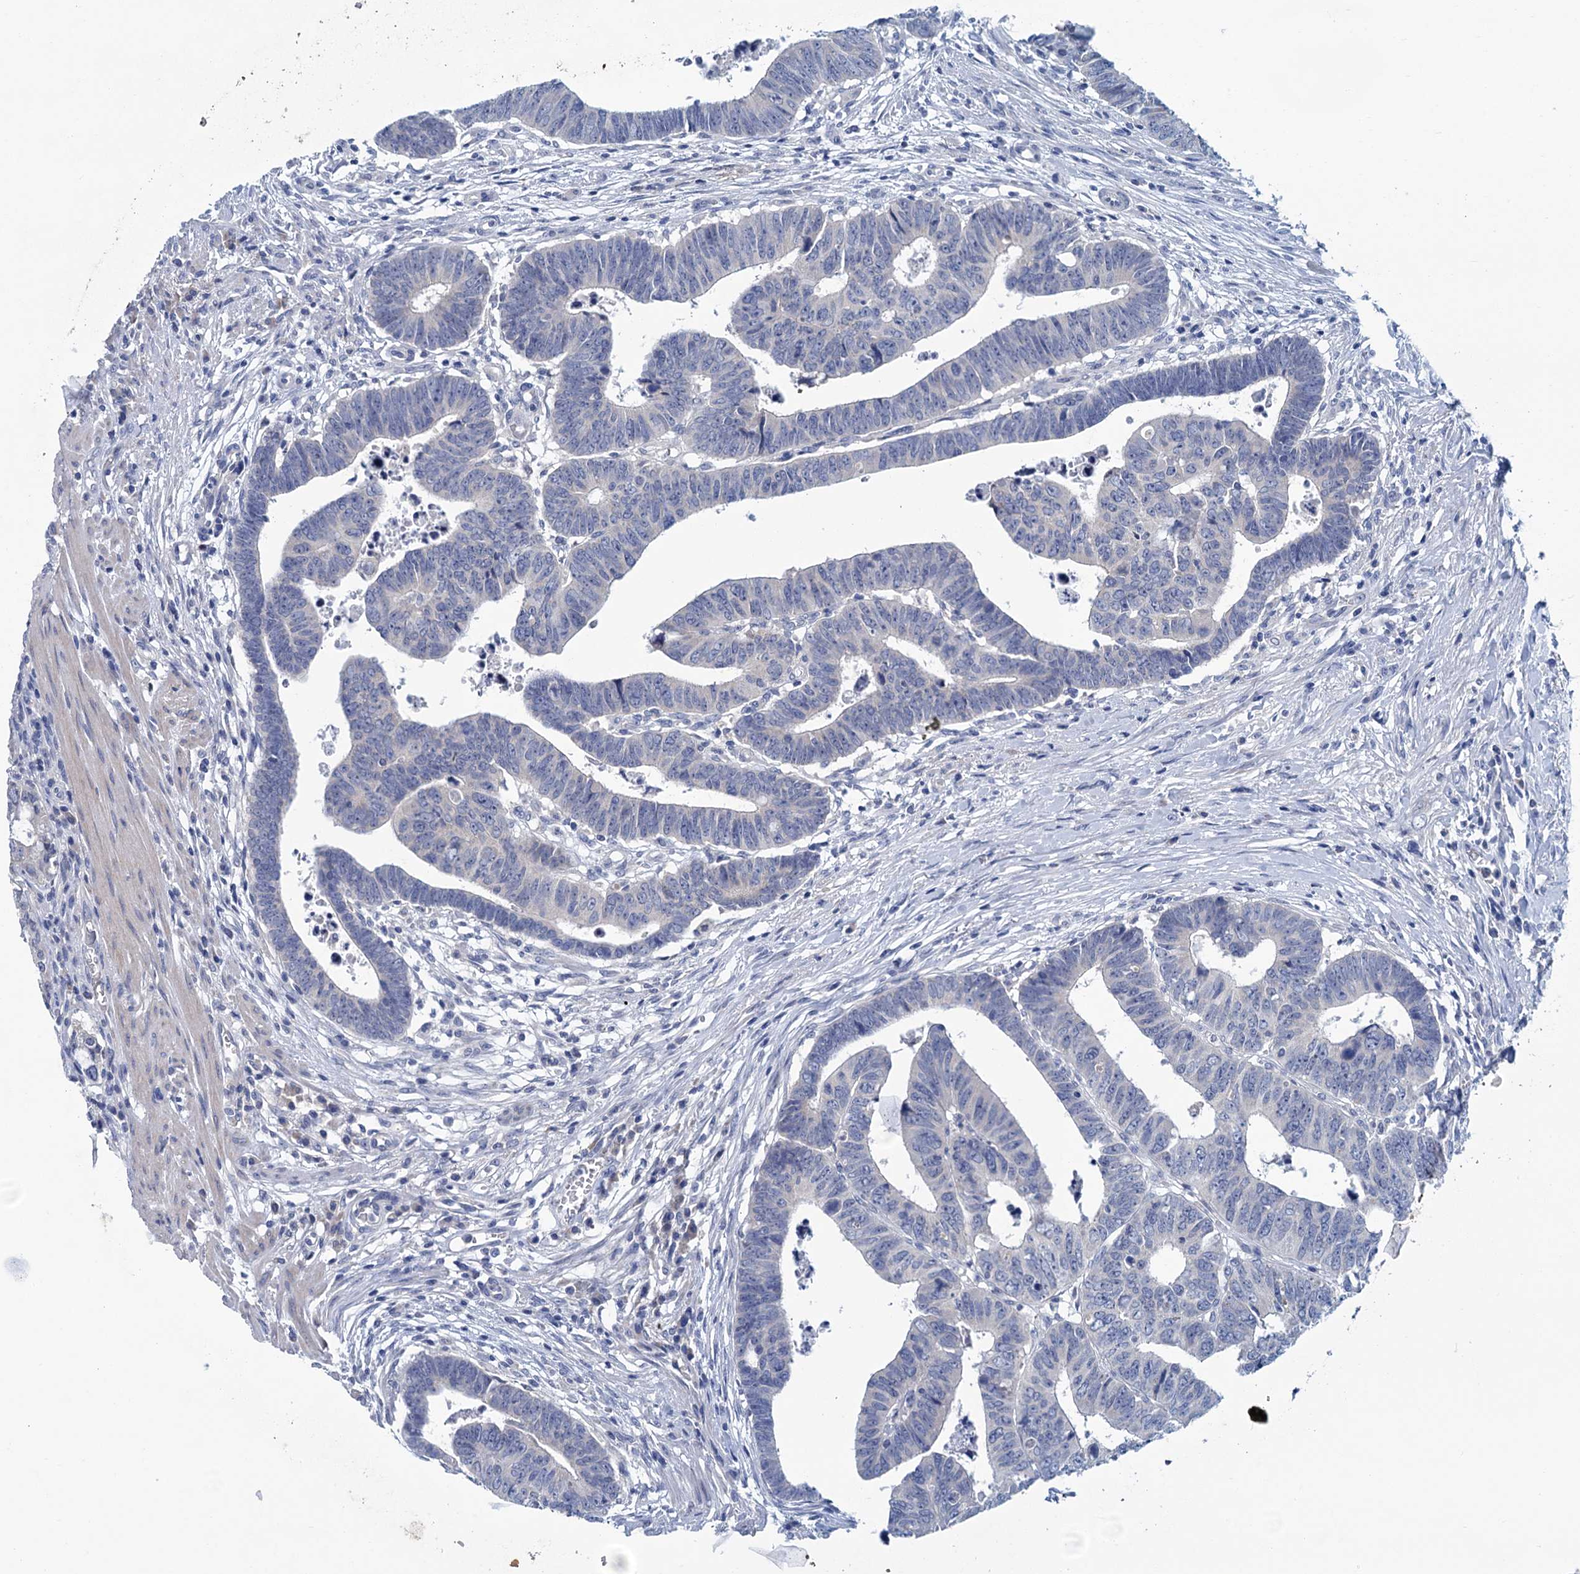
{"staining": {"intensity": "negative", "quantity": "none", "location": "none"}, "tissue": "colorectal cancer", "cell_type": "Tumor cells", "image_type": "cancer", "snomed": [{"axis": "morphology", "description": "Normal tissue, NOS"}, {"axis": "morphology", "description": "Adenocarcinoma, NOS"}, {"axis": "topography", "description": "Rectum"}], "caption": "The photomicrograph reveals no staining of tumor cells in colorectal cancer (adenocarcinoma).", "gene": "MYOZ3", "patient": {"sex": "female", "age": 65}}